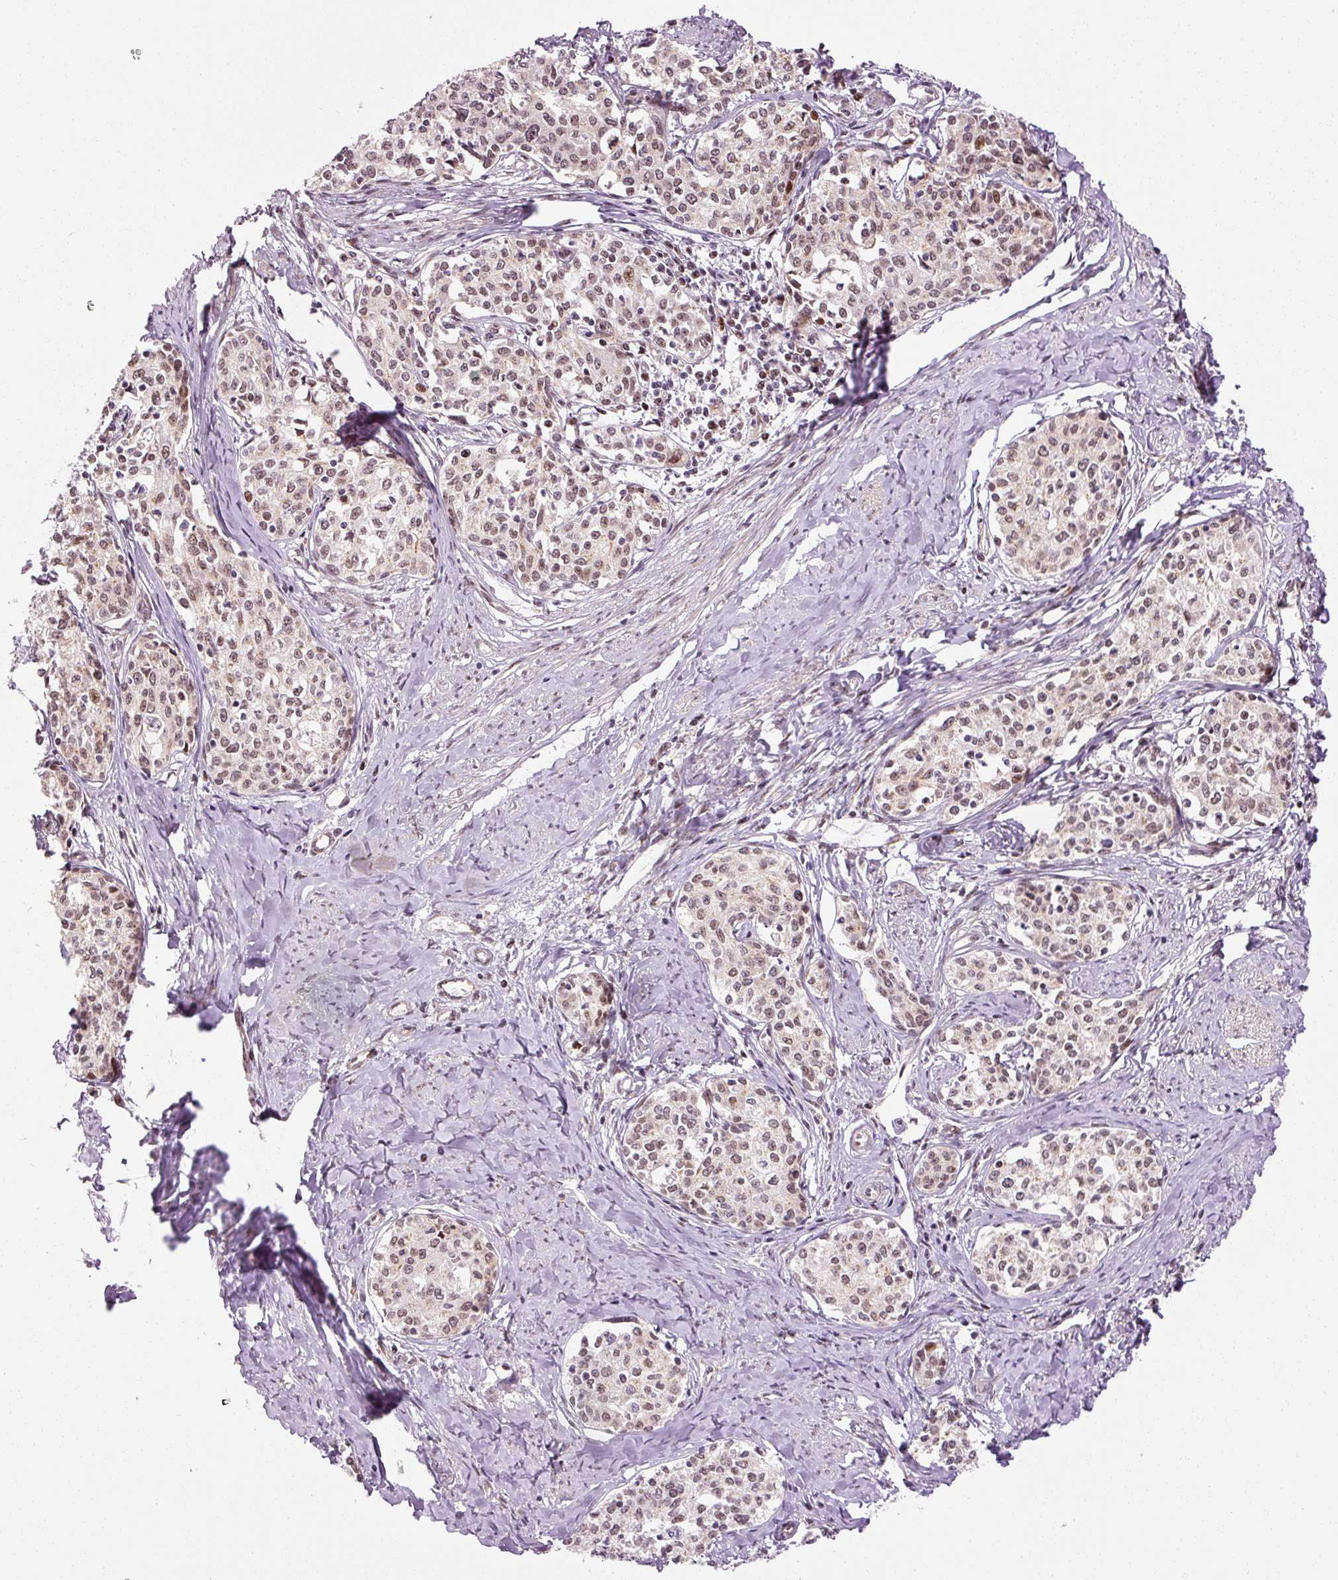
{"staining": {"intensity": "weak", "quantity": ">75%", "location": "nuclear"}, "tissue": "cervical cancer", "cell_type": "Tumor cells", "image_type": "cancer", "snomed": [{"axis": "morphology", "description": "Squamous cell carcinoma, NOS"}, {"axis": "morphology", "description": "Adenocarcinoma, NOS"}, {"axis": "topography", "description": "Cervix"}], "caption": "Immunohistochemistry of cervical cancer exhibits low levels of weak nuclear expression in approximately >75% of tumor cells. The staining was performed using DAB to visualize the protein expression in brown, while the nuclei were stained in blue with hematoxylin (Magnification: 20x).", "gene": "ANKRD20A1", "patient": {"sex": "female", "age": 52}}